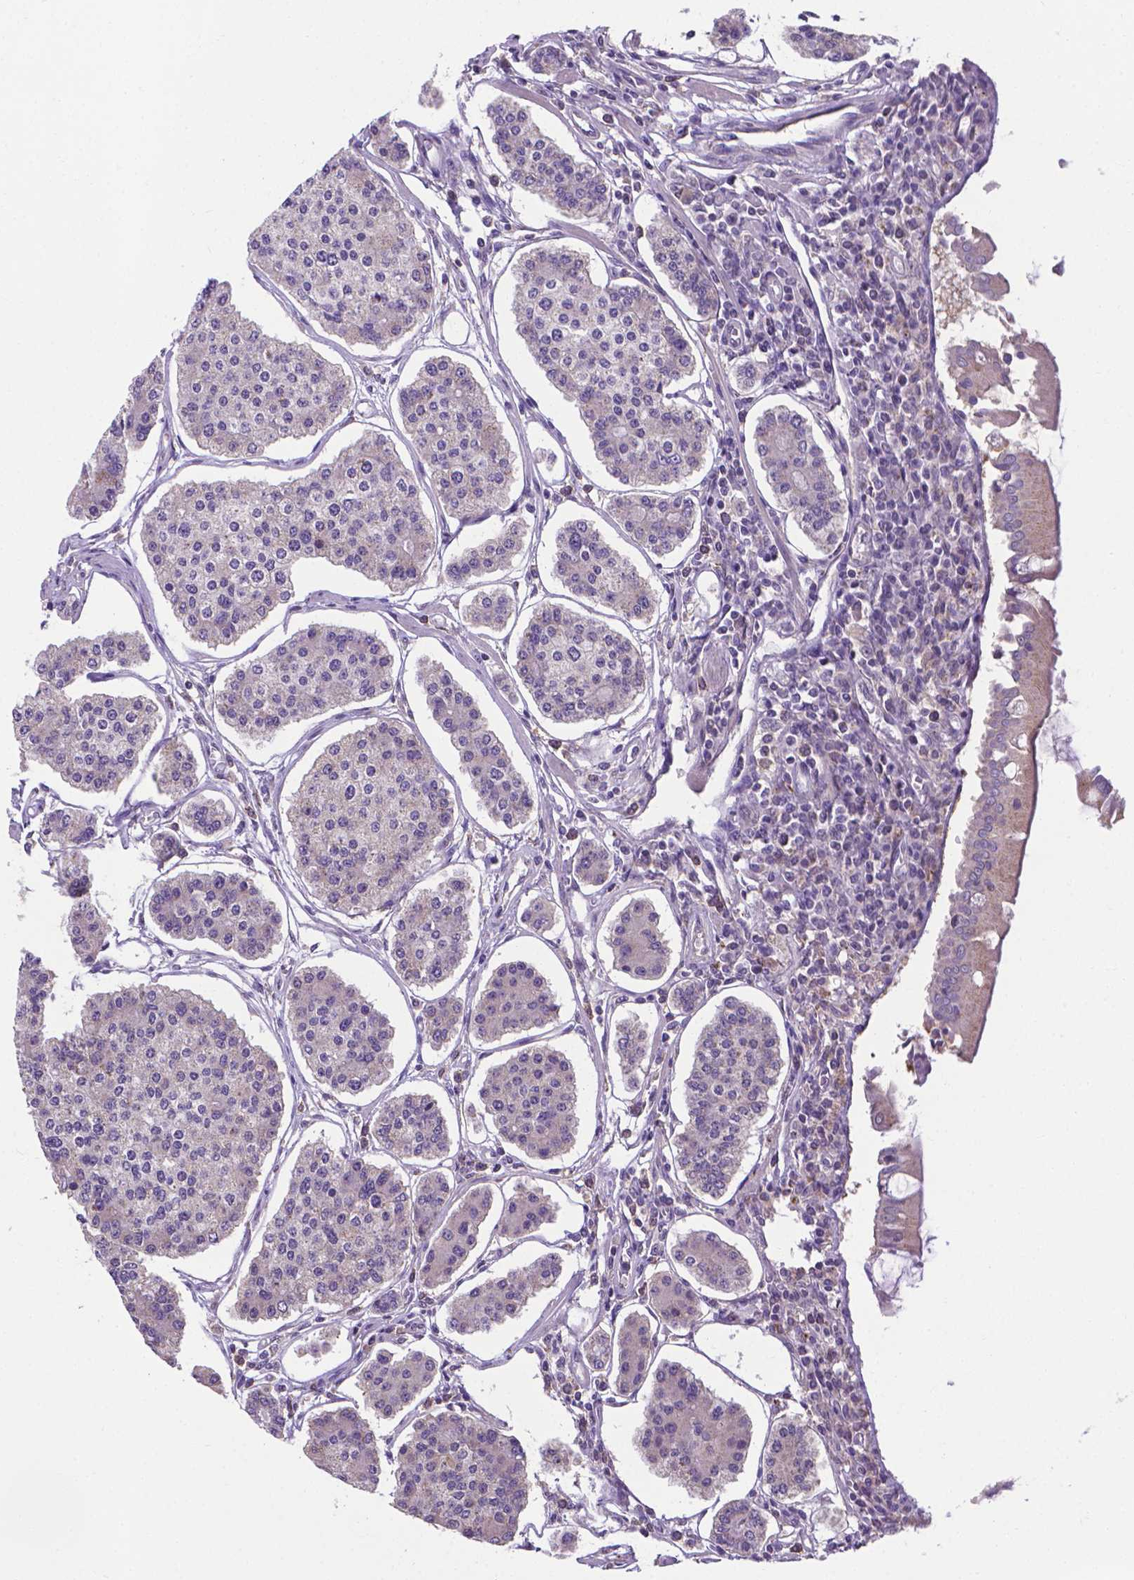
{"staining": {"intensity": "negative", "quantity": "none", "location": "none"}, "tissue": "carcinoid", "cell_type": "Tumor cells", "image_type": "cancer", "snomed": [{"axis": "morphology", "description": "Carcinoid, malignant, NOS"}, {"axis": "topography", "description": "Small intestine"}], "caption": "A histopathology image of human carcinoid is negative for staining in tumor cells.", "gene": "GPR63", "patient": {"sex": "female", "age": 65}}